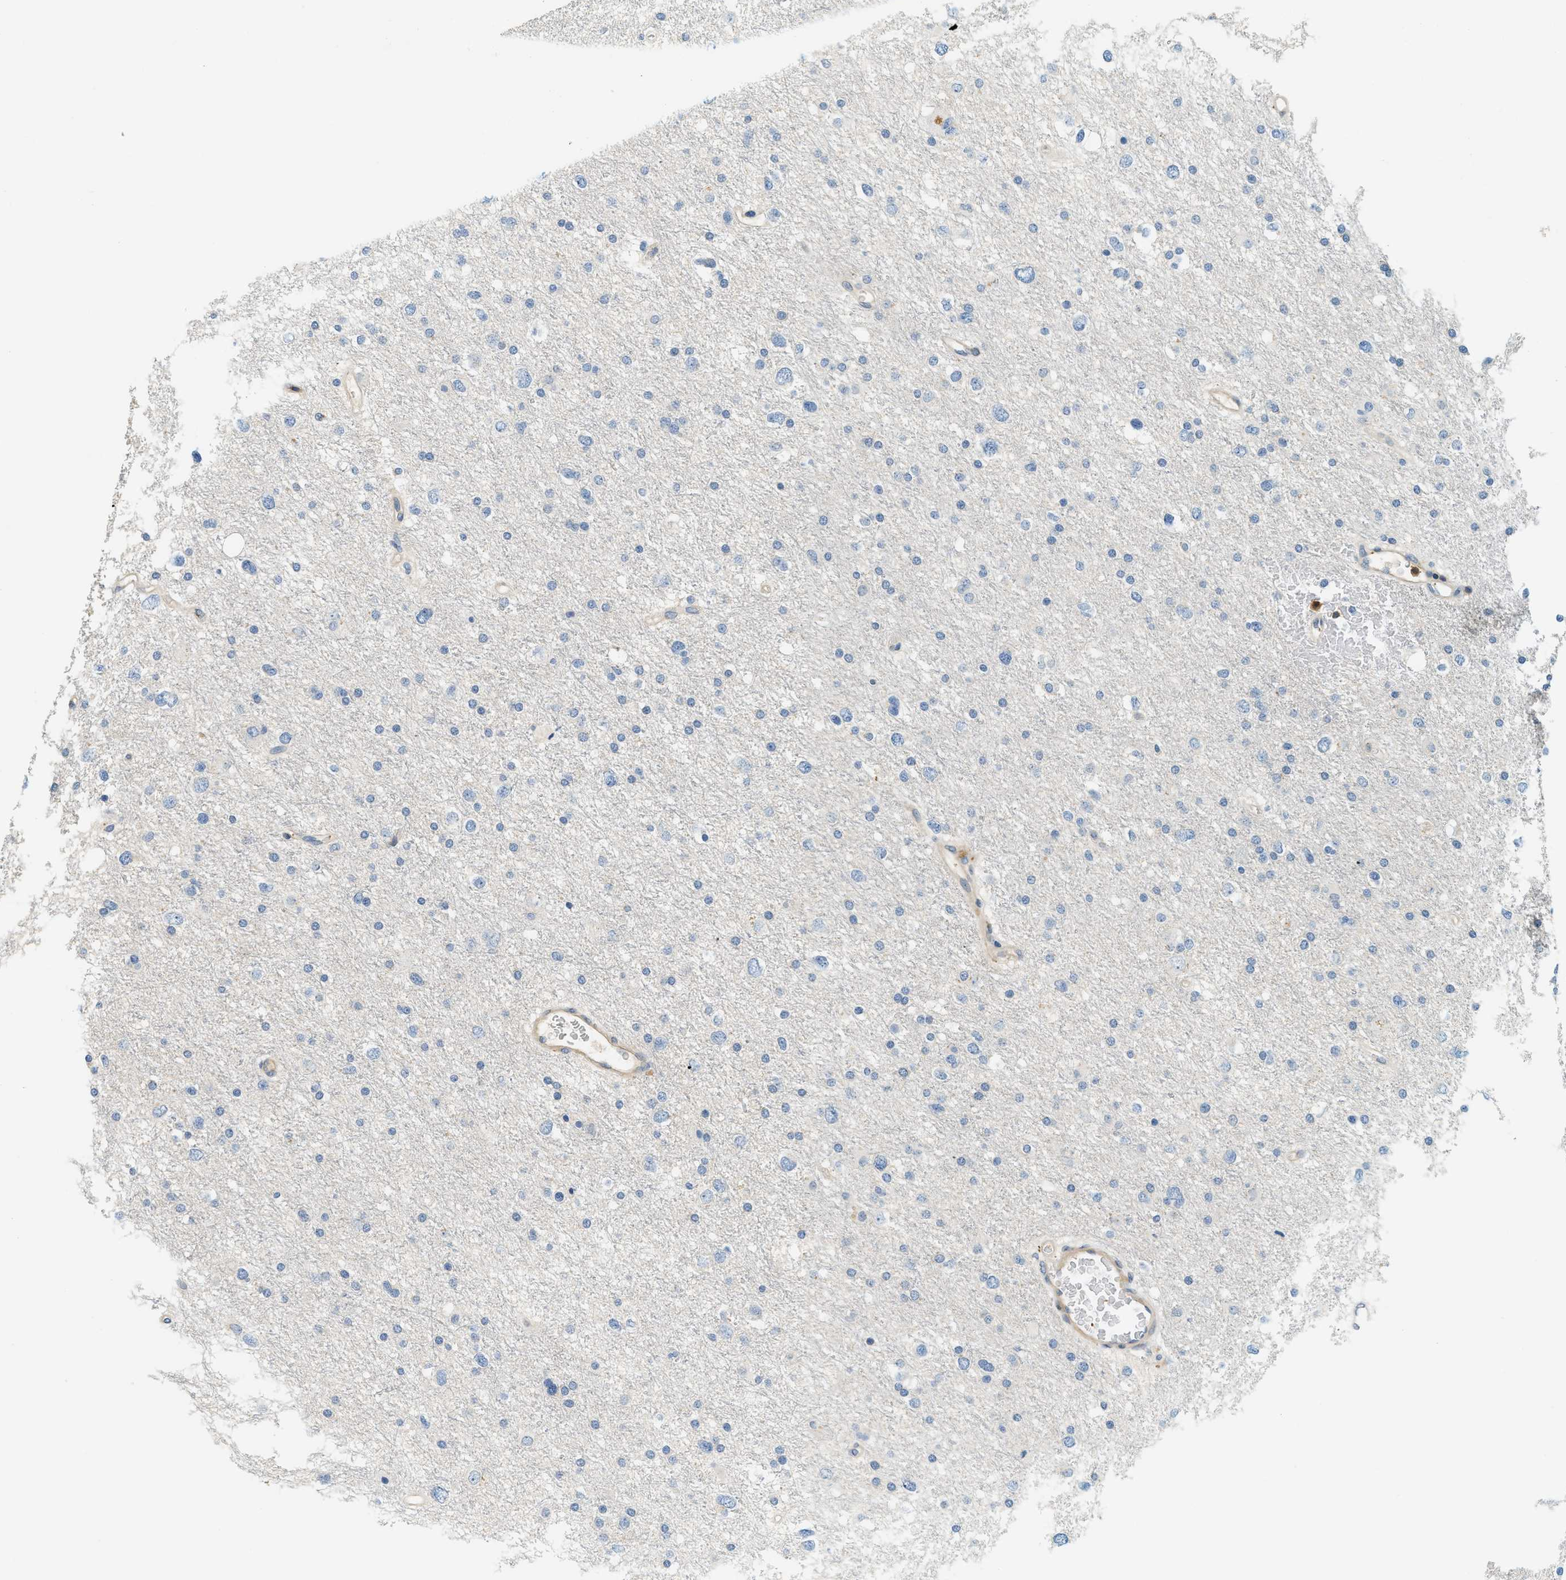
{"staining": {"intensity": "negative", "quantity": "none", "location": "none"}, "tissue": "glioma", "cell_type": "Tumor cells", "image_type": "cancer", "snomed": [{"axis": "morphology", "description": "Glioma, malignant, Low grade"}, {"axis": "topography", "description": "Brain"}], "caption": "Tumor cells are negative for protein expression in human low-grade glioma (malignant).", "gene": "RASGRP2", "patient": {"sex": "female", "age": 37}}